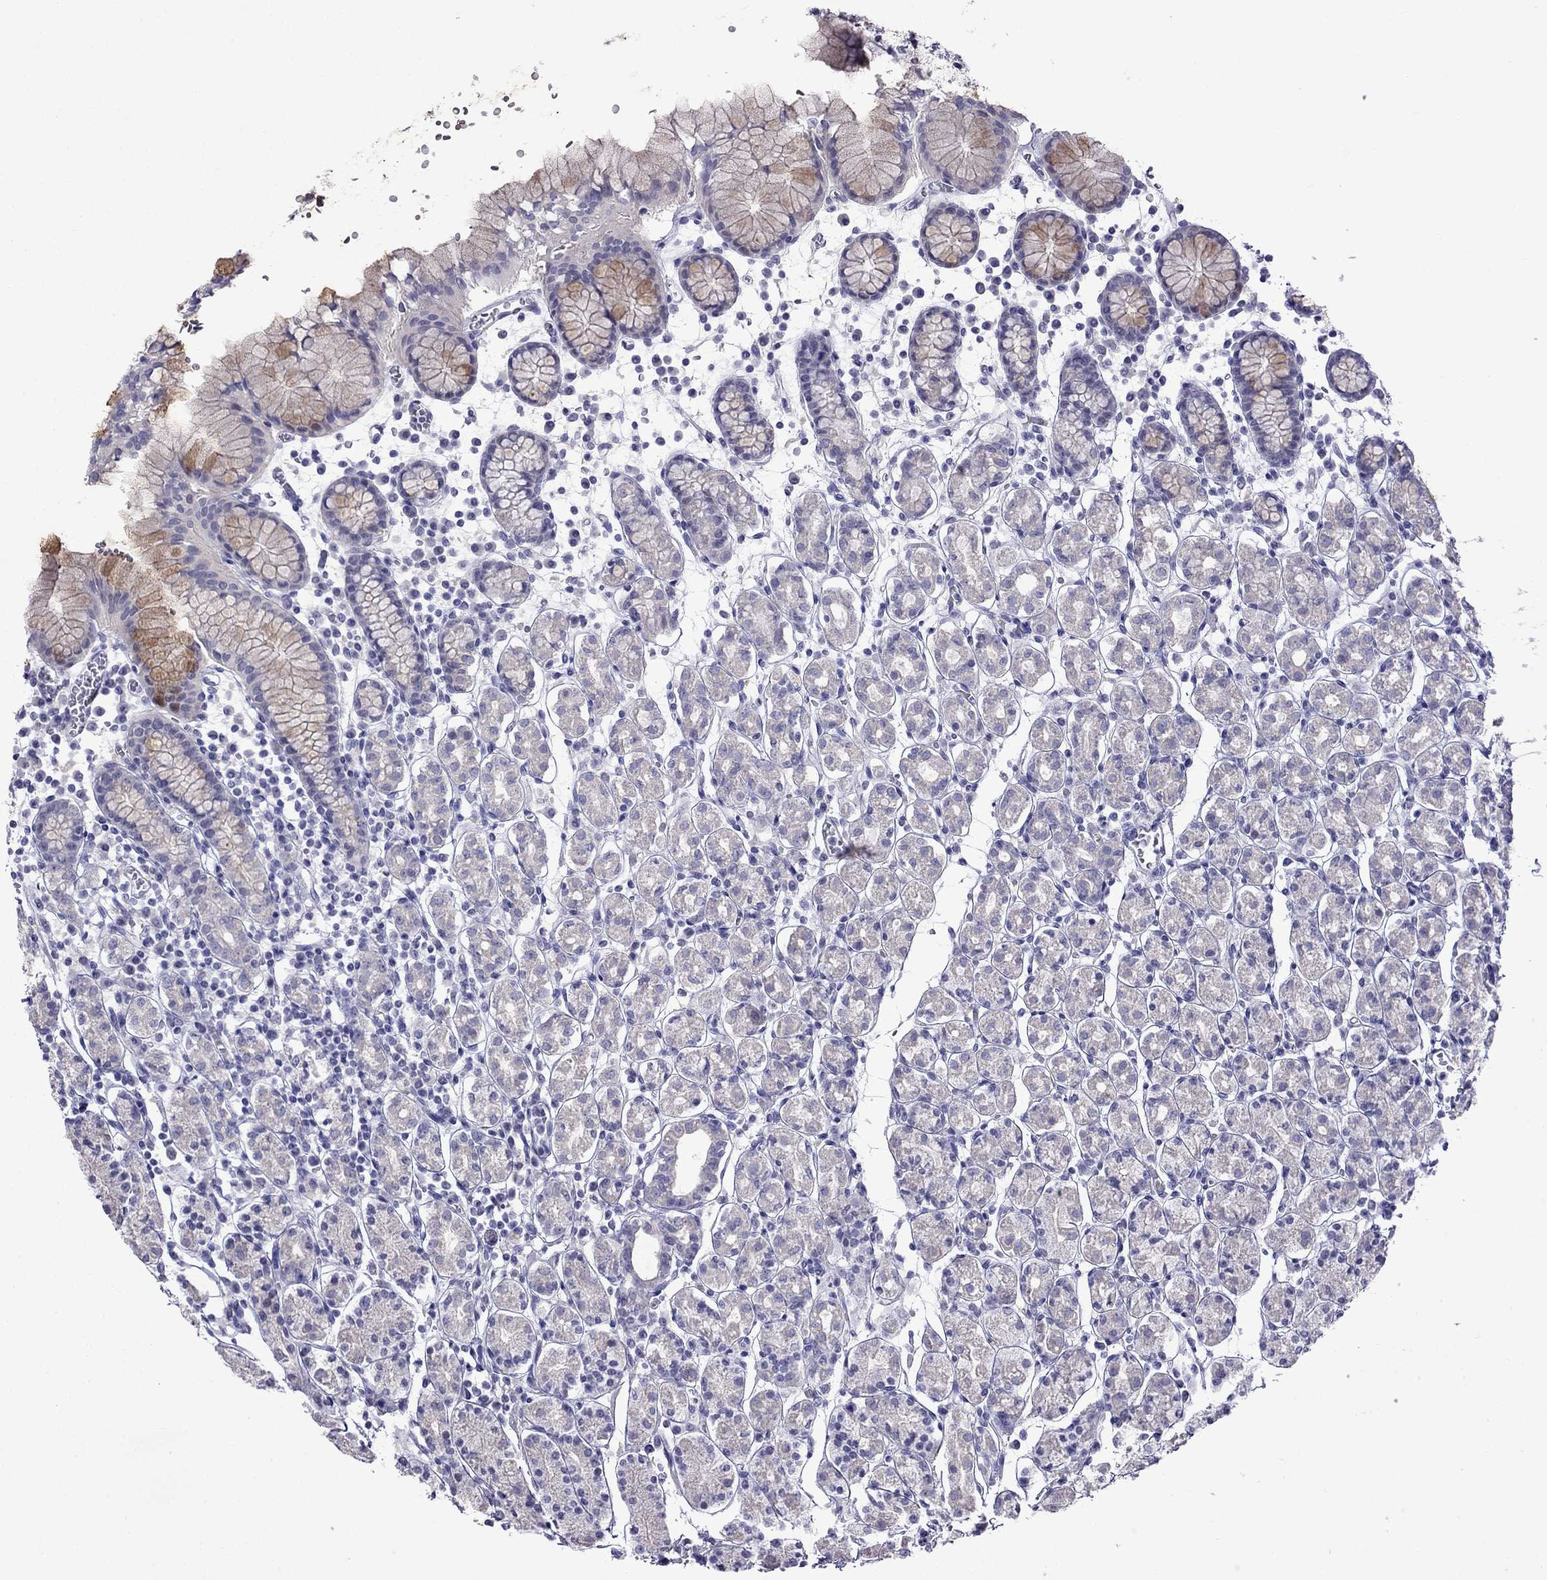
{"staining": {"intensity": "negative", "quantity": "none", "location": "none"}, "tissue": "stomach", "cell_type": "Glandular cells", "image_type": "normal", "snomed": [{"axis": "morphology", "description": "Normal tissue, NOS"}, {"axis": "topography", "description": "Stomach, upper"}, {"axis": "topography", "description": "Stomach"}], "caption": "Histopathology image shows no significant protein positivity in glandular cells of benign stomach.", "gene": "MGP", "patient": {"sex": "male", "age": 62}}